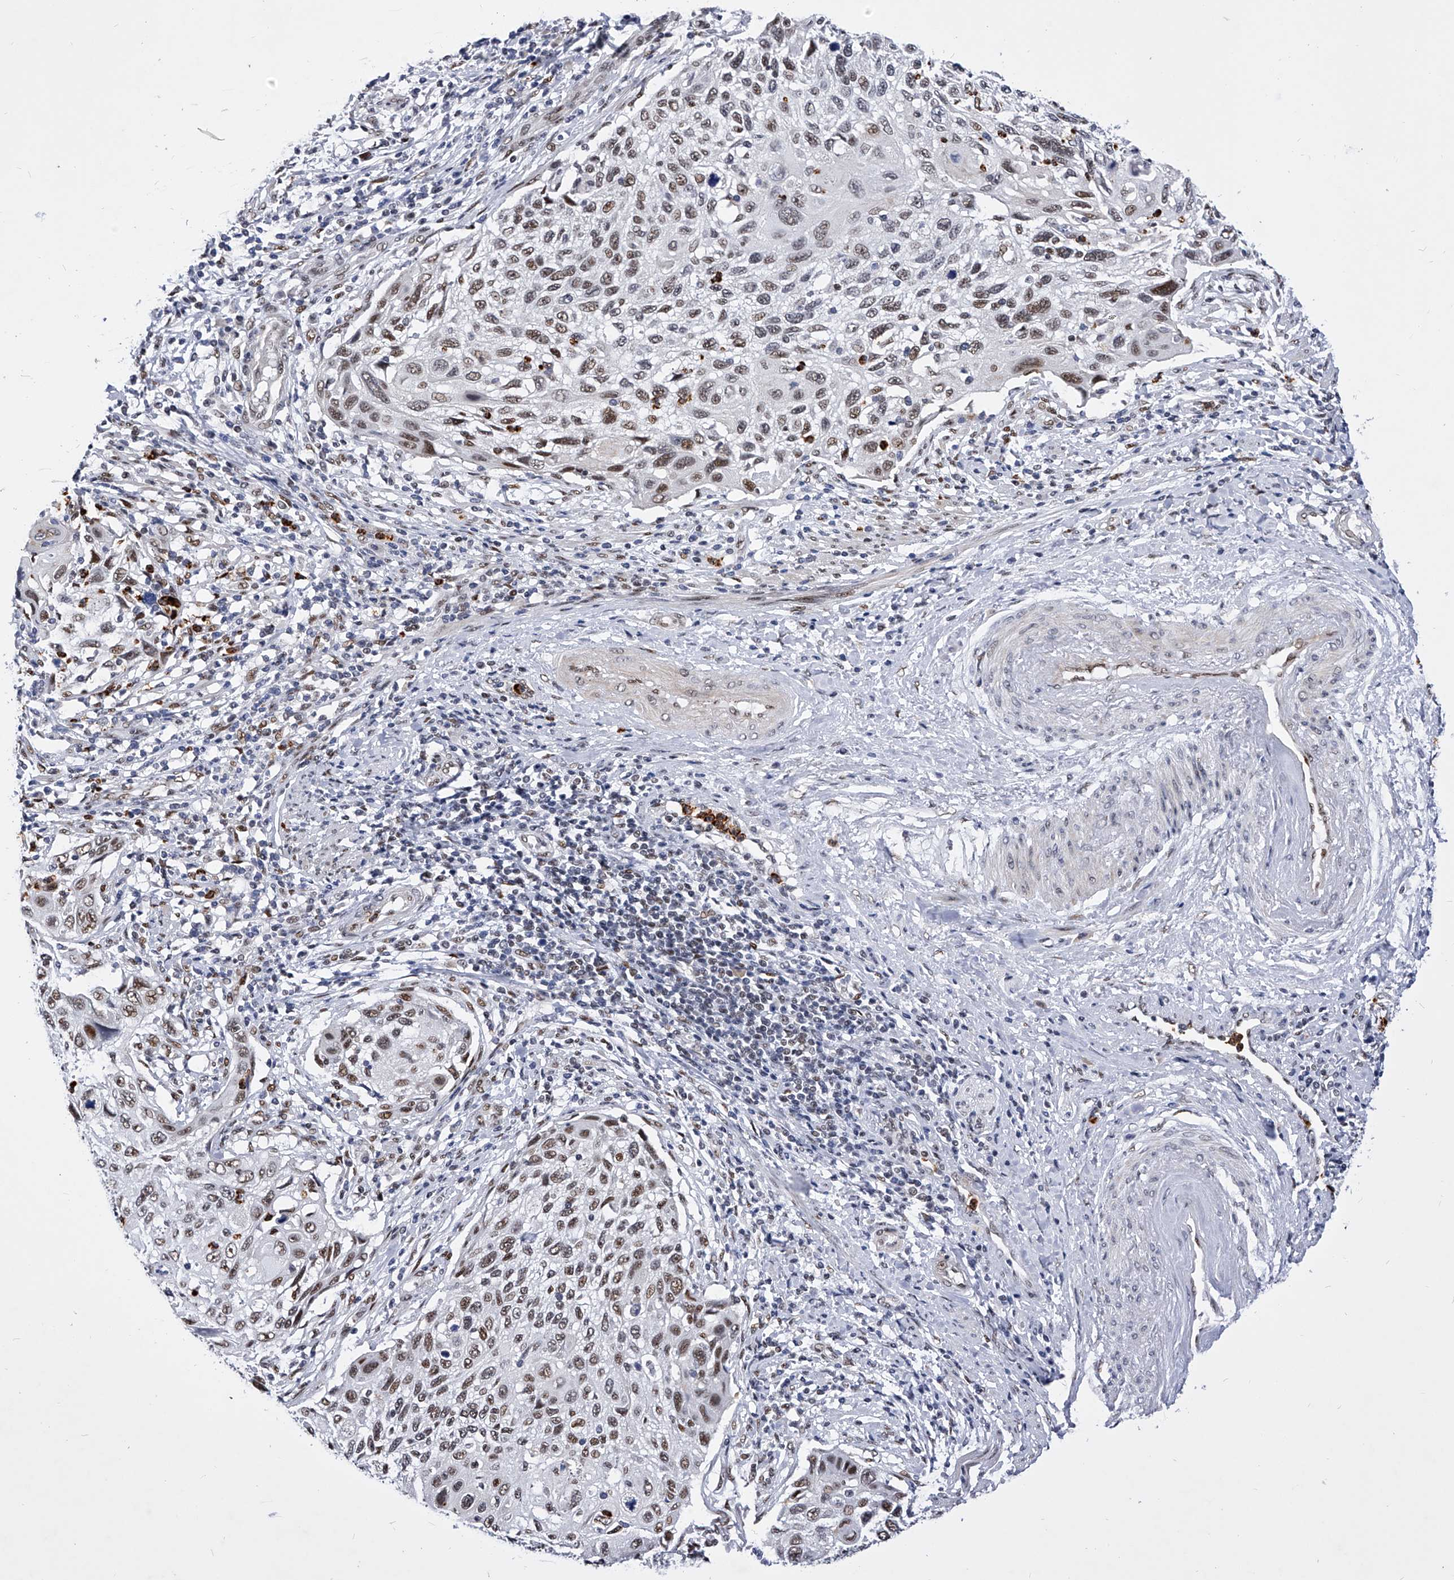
{"staining": {"intensity": "moderate", "quantity": ">75%", "location": "nuclear"}, "tissue": "cervical cancer", "cell_type": "Tumor cells", "image_type": "cancer", "snomed": [{"axis": "morphology", "description": "Squamous cell carcinoma, NOS"}, {"axis": "topography", "description": "Cervix"}], "caption": "Protein staining of cervical cancer tissue demonstrates moderate nuclear positivity in about >75% of tumor cells.", "gene": "TESK2", "patient": {"sex": "female", "age": 70}}